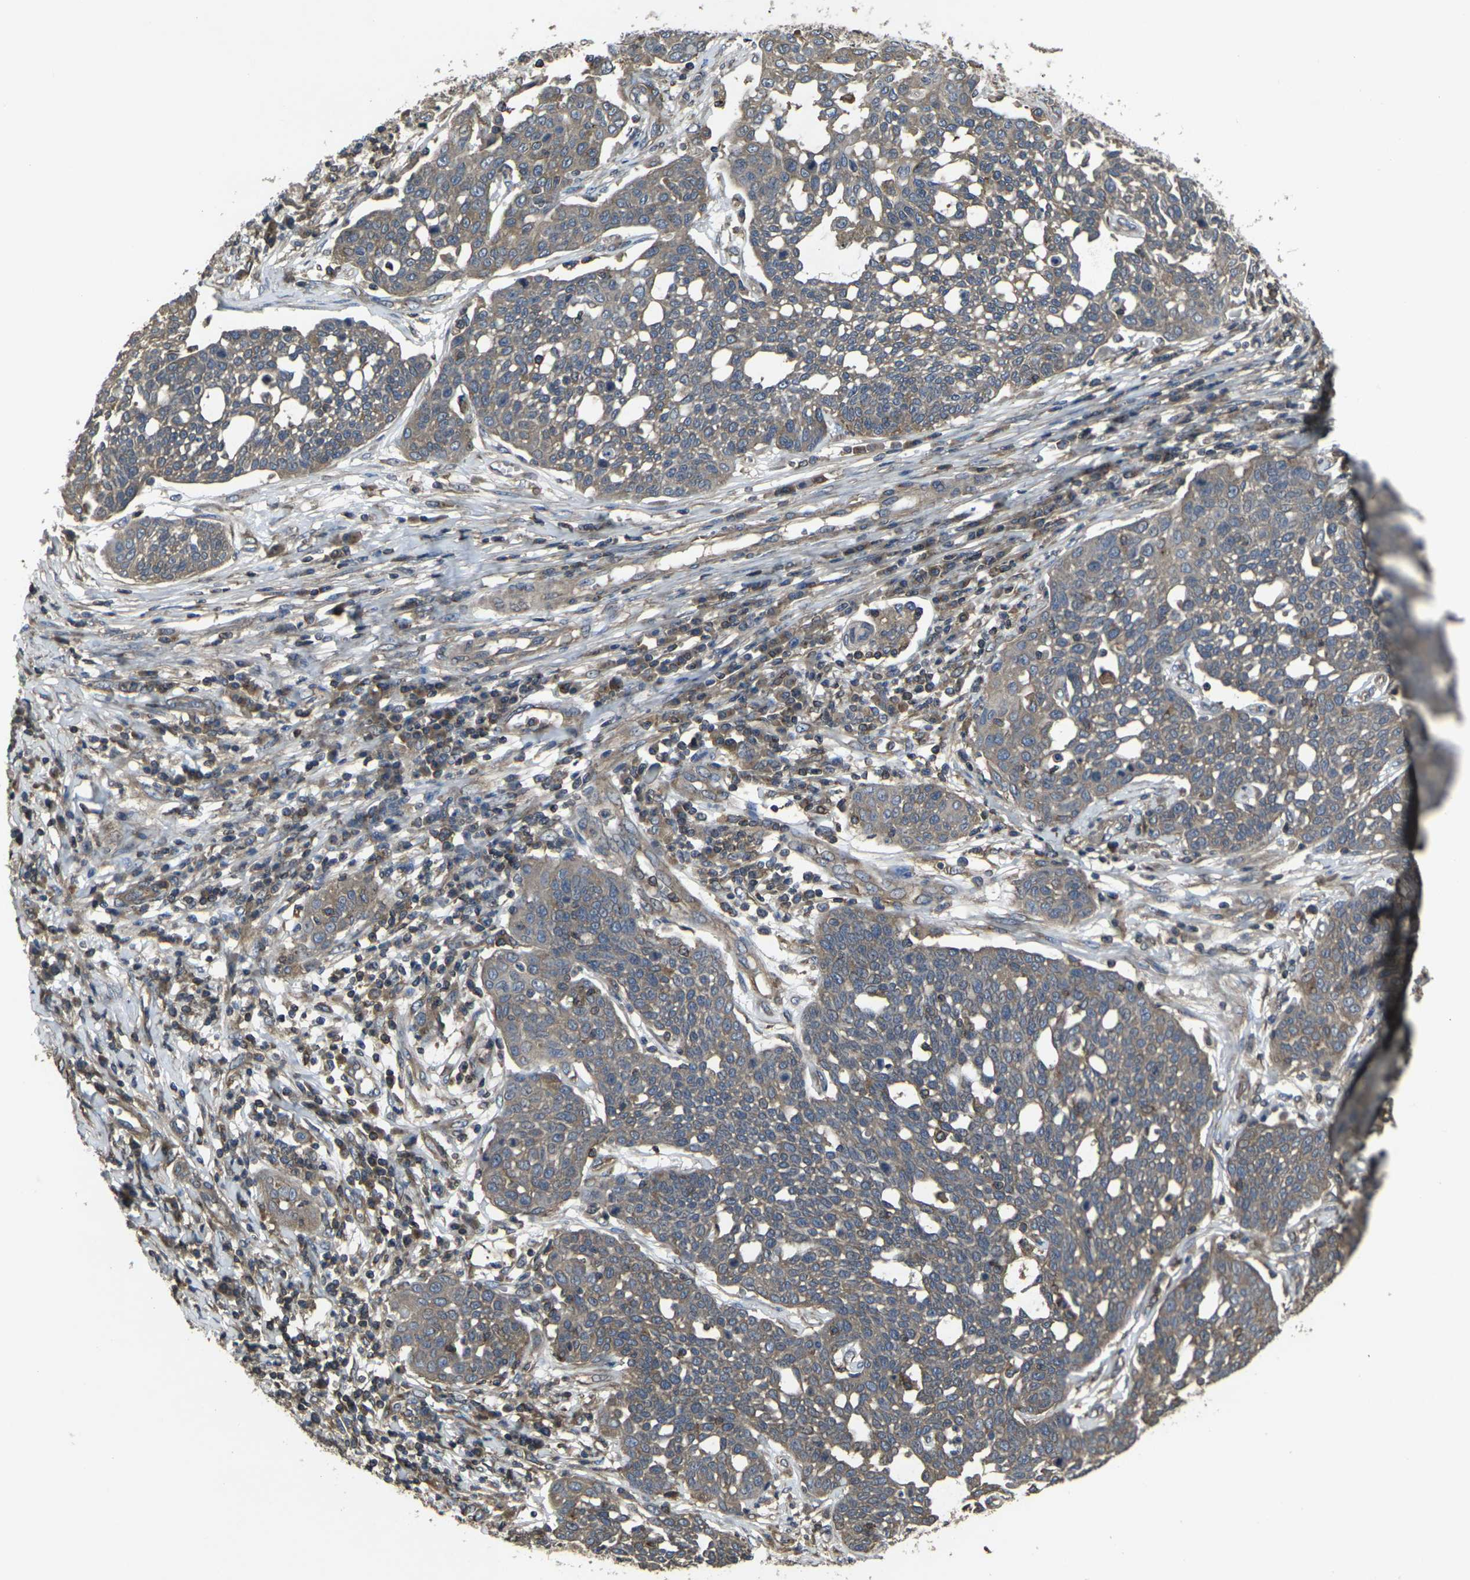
{"staining": {"intensity": "weak", "quantity": ">75%", "location": "cytoplasmic/membranous"}, "tissue": "cervical cancer", "cell_type": "Tumor cells", "image_type": "cancer", "snomed": [{"axis": "morphology", "description": "Squamous cell carcinoma, NOS"}, {"axis": "topography", "description": "Cervix"}], "caption": "Immunohistochemistry (DAB) staining of cervical squamous cell carcinoma exhibits weak cytoplasmic/membranous protein staining in about >75% of tumor cells. (DAB IHC with brightfield microscopy, high magnification).", "gene": "PRKACB", "patient": {"sex": "female", "age": 34}}